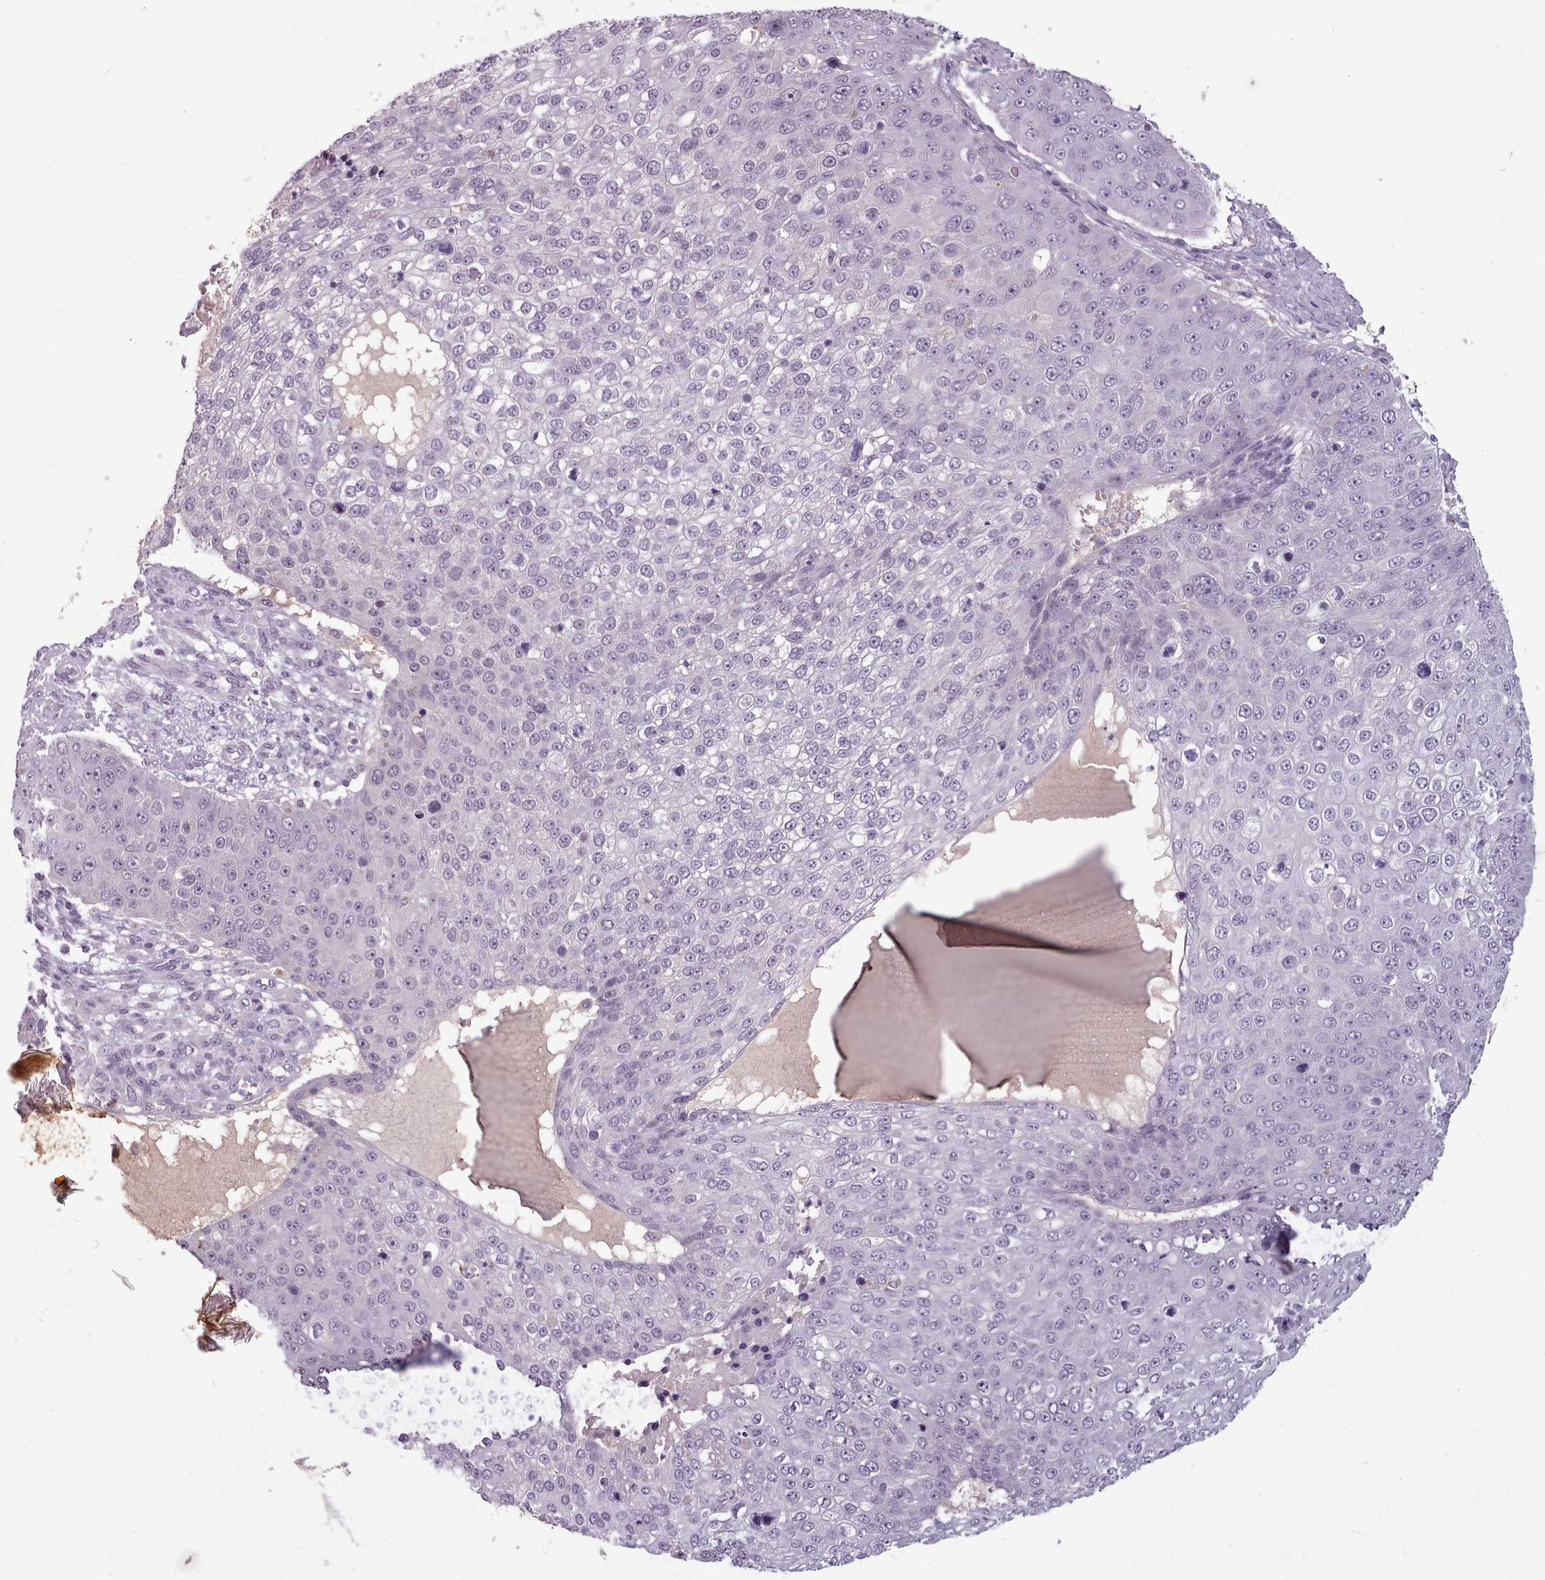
{"staining": {"intensity": "negative", "quantity": "none", "location": "none"}, "tissue": "skin cancer", "cell_type": "Tumor cells", "image_type": "cancer", "snomed": [{"axis": "morphology", "description": "Squamous cell carcinoma, NOS"}, {"axis": "topography", "description": "Skin"}], "caption": "Skin squamous cell carcinoma was stained to show a protein in brown. There is no significant expression in tumor cells.", "gene": "PBX4", "patient": {"sex": "male", "age": 71}}